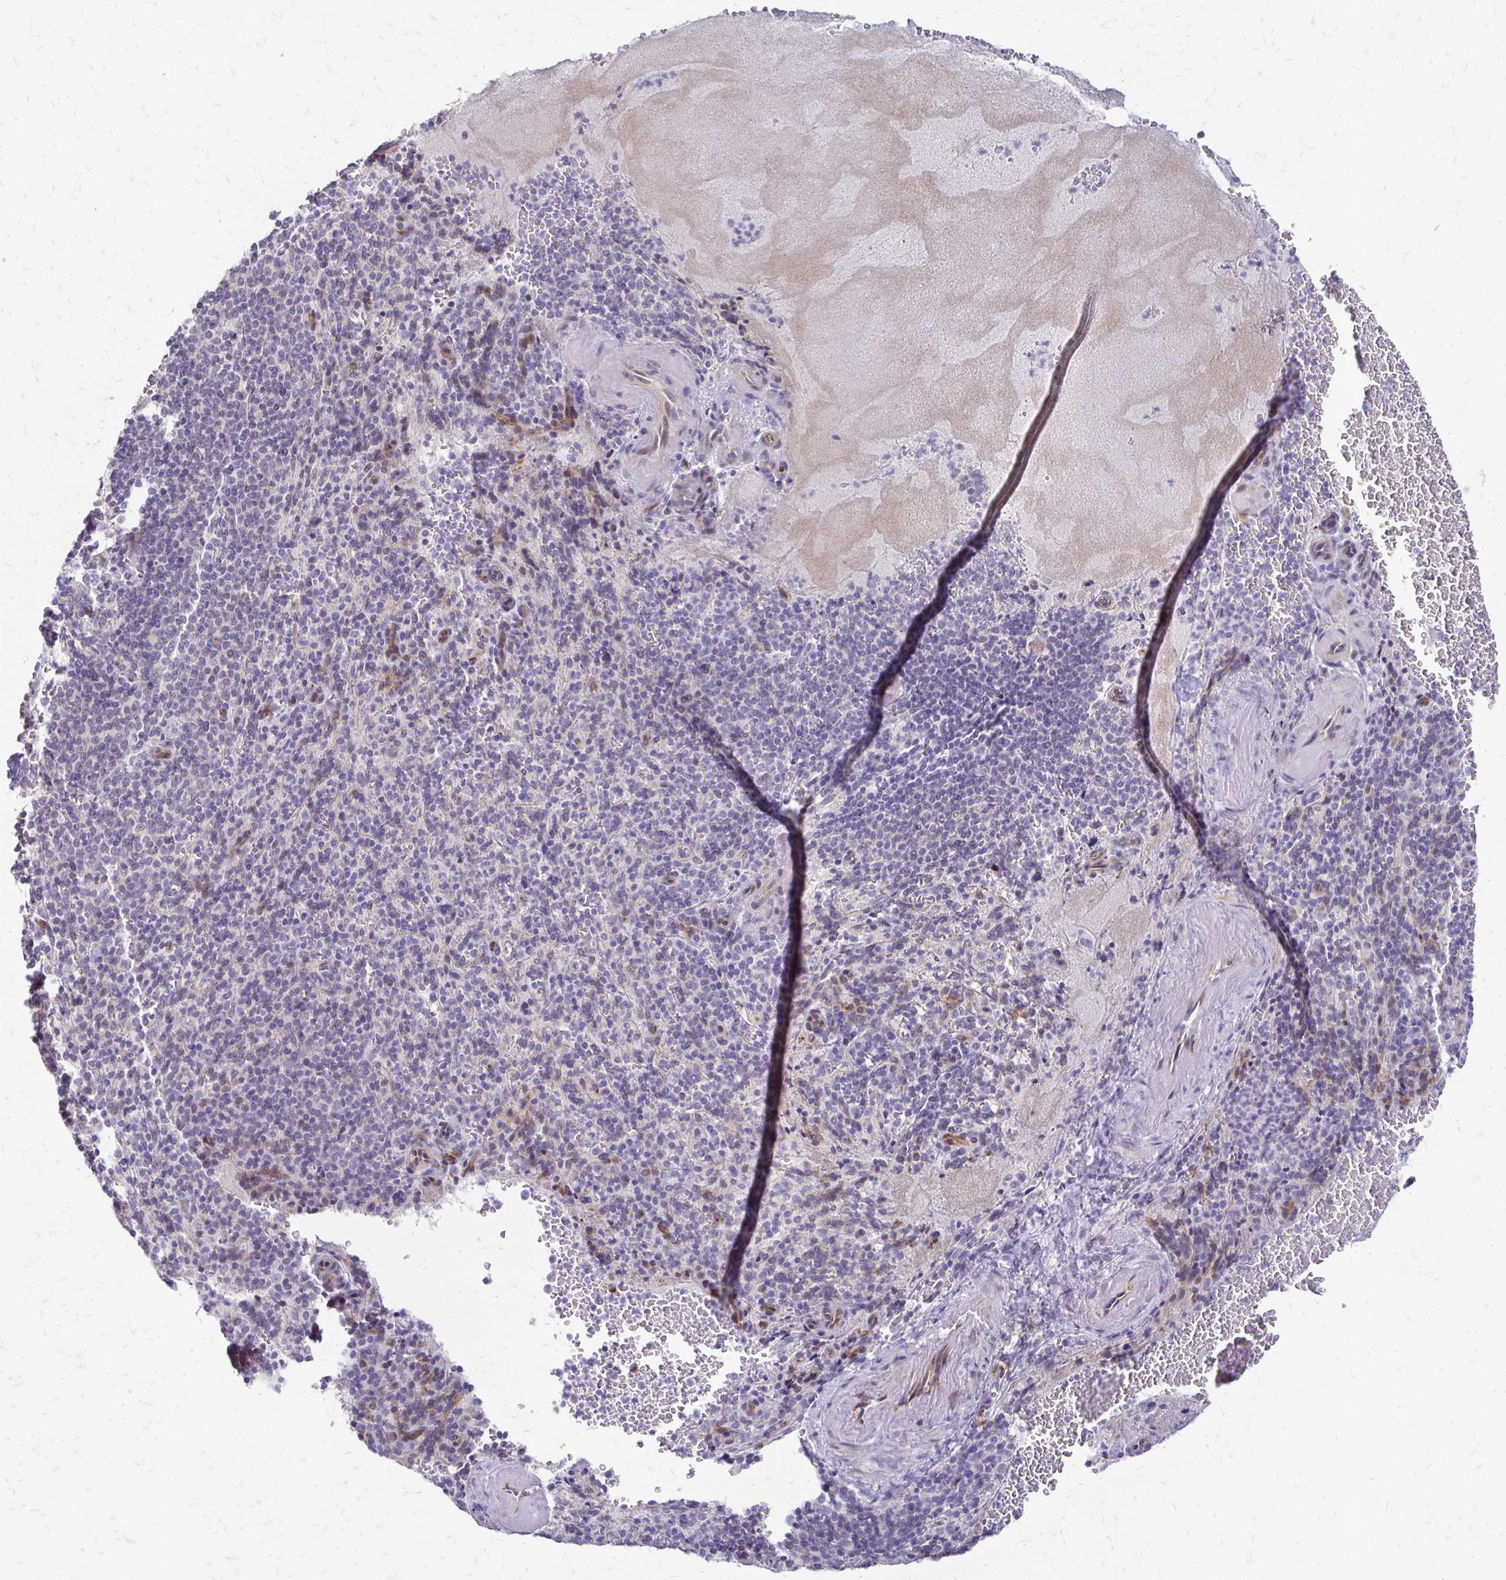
{"staining": {"intensity": "negative", "quantity": "none", "location": "none"}, "tissue": "spleen", "cell_type": "Cells in red pulp", "image_type": "normal", "snomed": [{"axis": "morphology", "description": "Normal tissue, NOS"}, {"axis": "topography", "description": "Spleen"}], "caption": "Spleen stained for a protein using IHC reveals no positivity cells in red pulp.", "gene": "EPYC", "patient": {"sex": "female", "age": 74}}